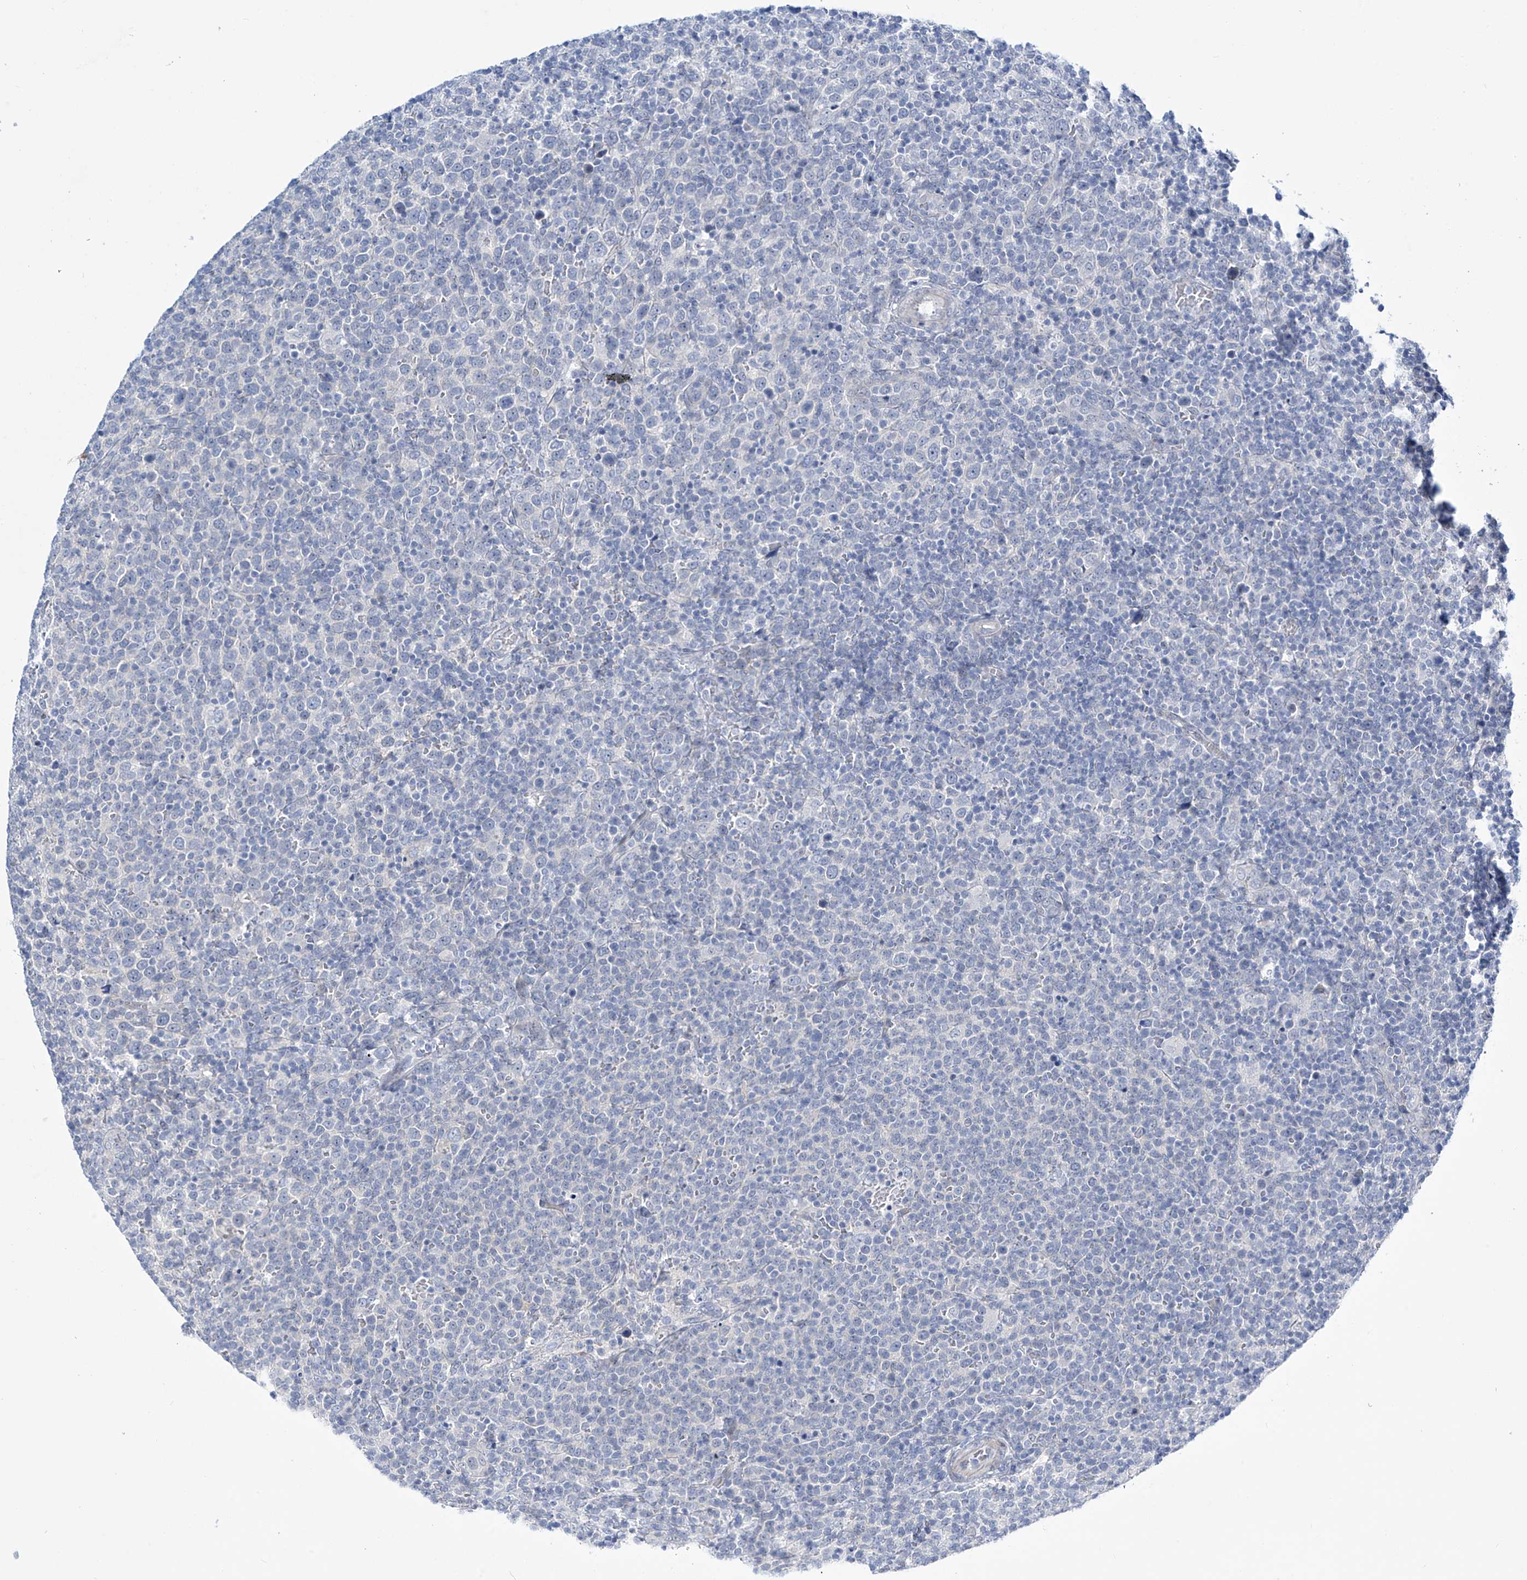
{"staining": {"intensity": "negative", "quantity": "none", "location": "none"}, "tissue": "lymphoma", "cell_type": "Tumor cells", "image_type": "cancer", "snomed": [{"axis": "morphology", "description": "Malignant lymphoma, non-Hodgkin's type, High grade"}, {"axis": "topography", "description": "Lymph node"}], "caption": "Immunohistochemistry micrograph of human lymphoma stained for a protein (brown), which demonstrates no positivity in tumor cells.", "gene": "TRIM60", "patient": {"sex": "male", "age": 61}}